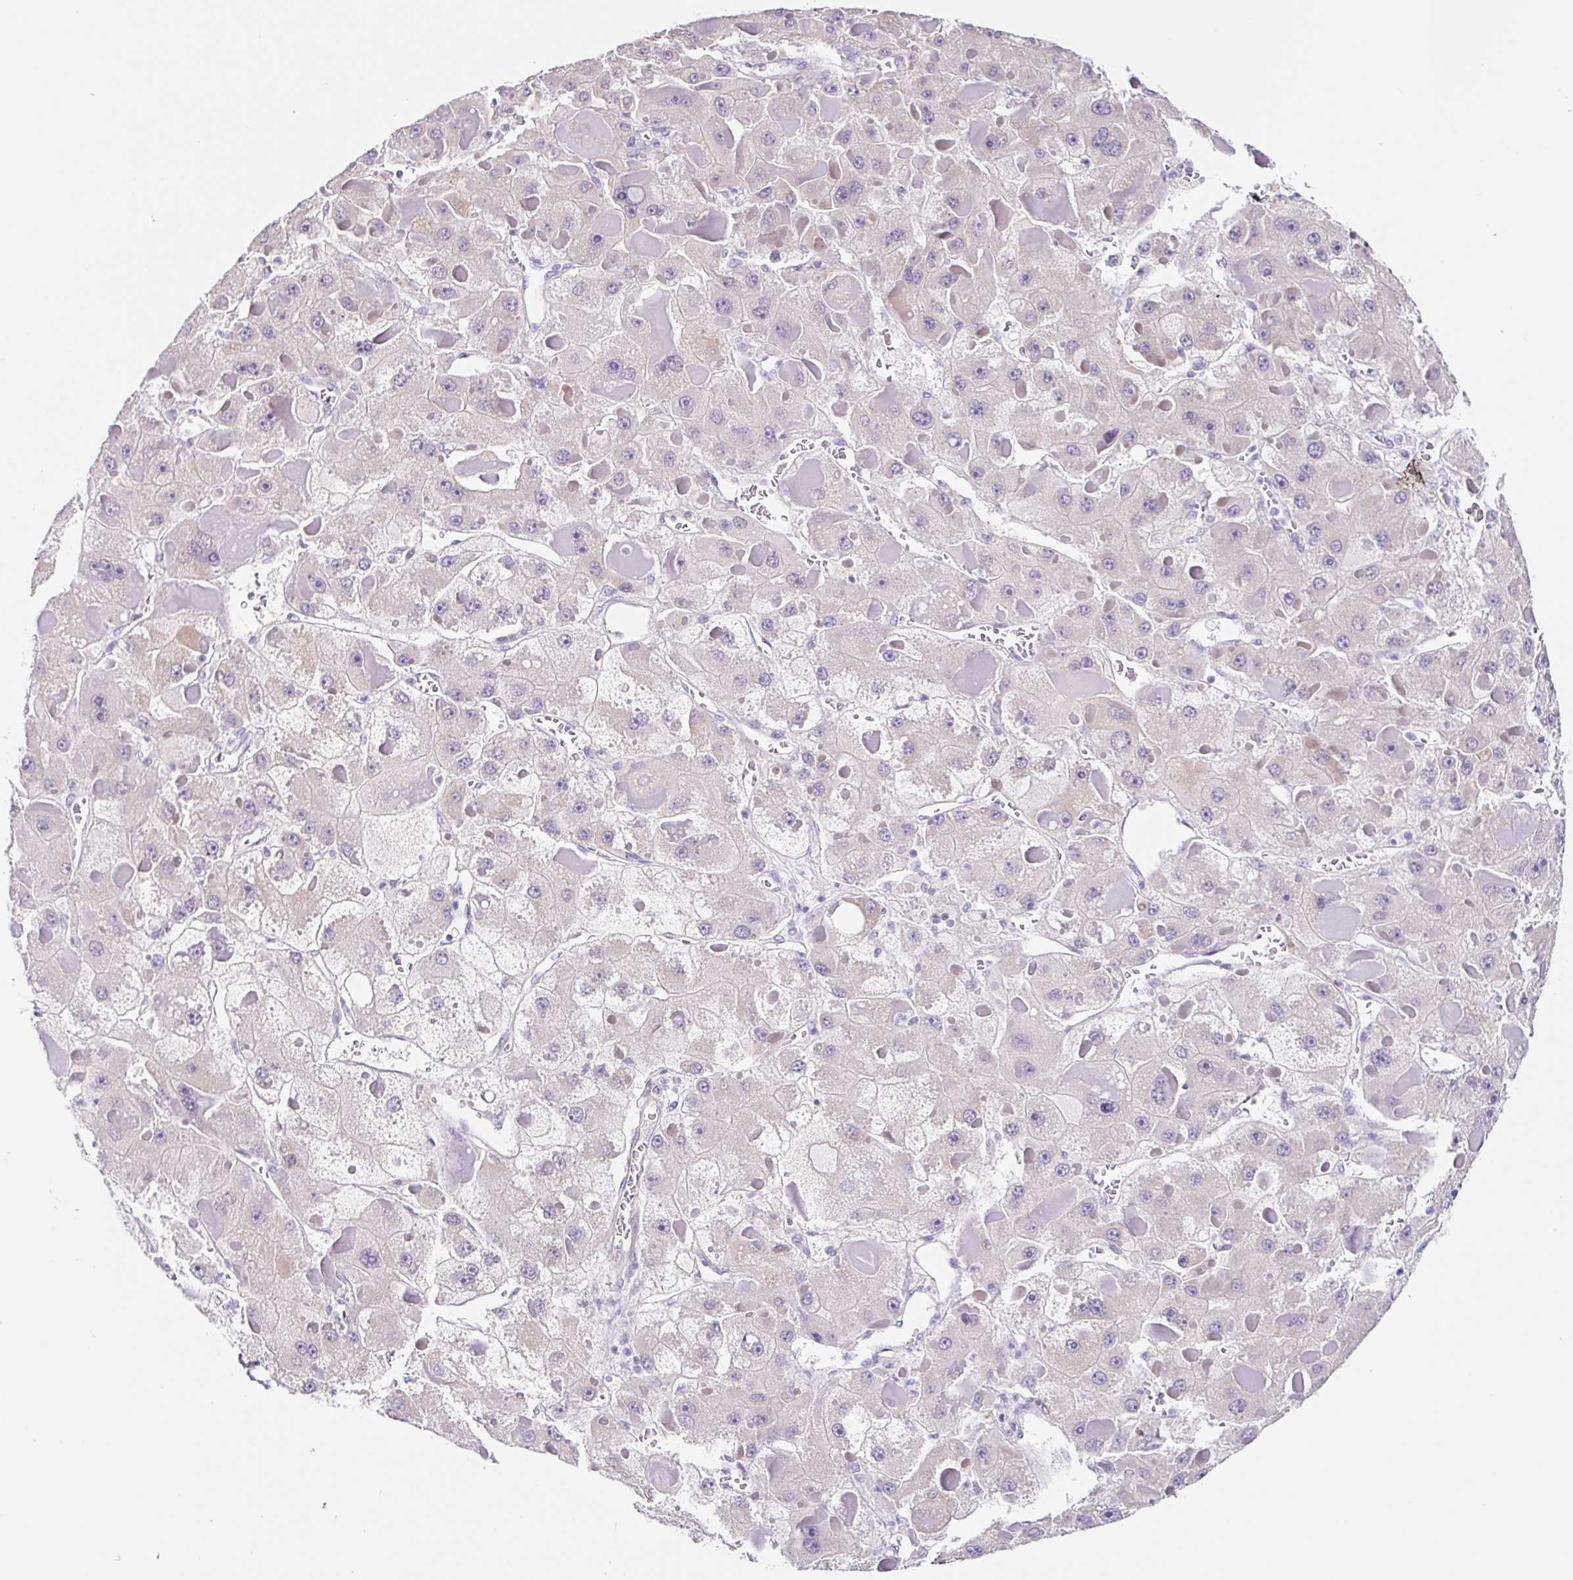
{"staining": {"intensity": "weak", "quantity": "<25%", "location": "cytoplasmic/membranous"}, "tissue": "liver cancer", "cell_type": "Tumor cells", "image_type": "cancer", "snomed": [{"axis": "morphology", "description": "Carcinoma, Hepatocellular, NOS"}, {"axis": "topography", "description": "Liver"}], "caption": "Tumor cells are negative for protein expression in human hepatocellular carcinoma (liver).", "gene": "DCAF17", "patient": {"sex": "female", "age": 73}}